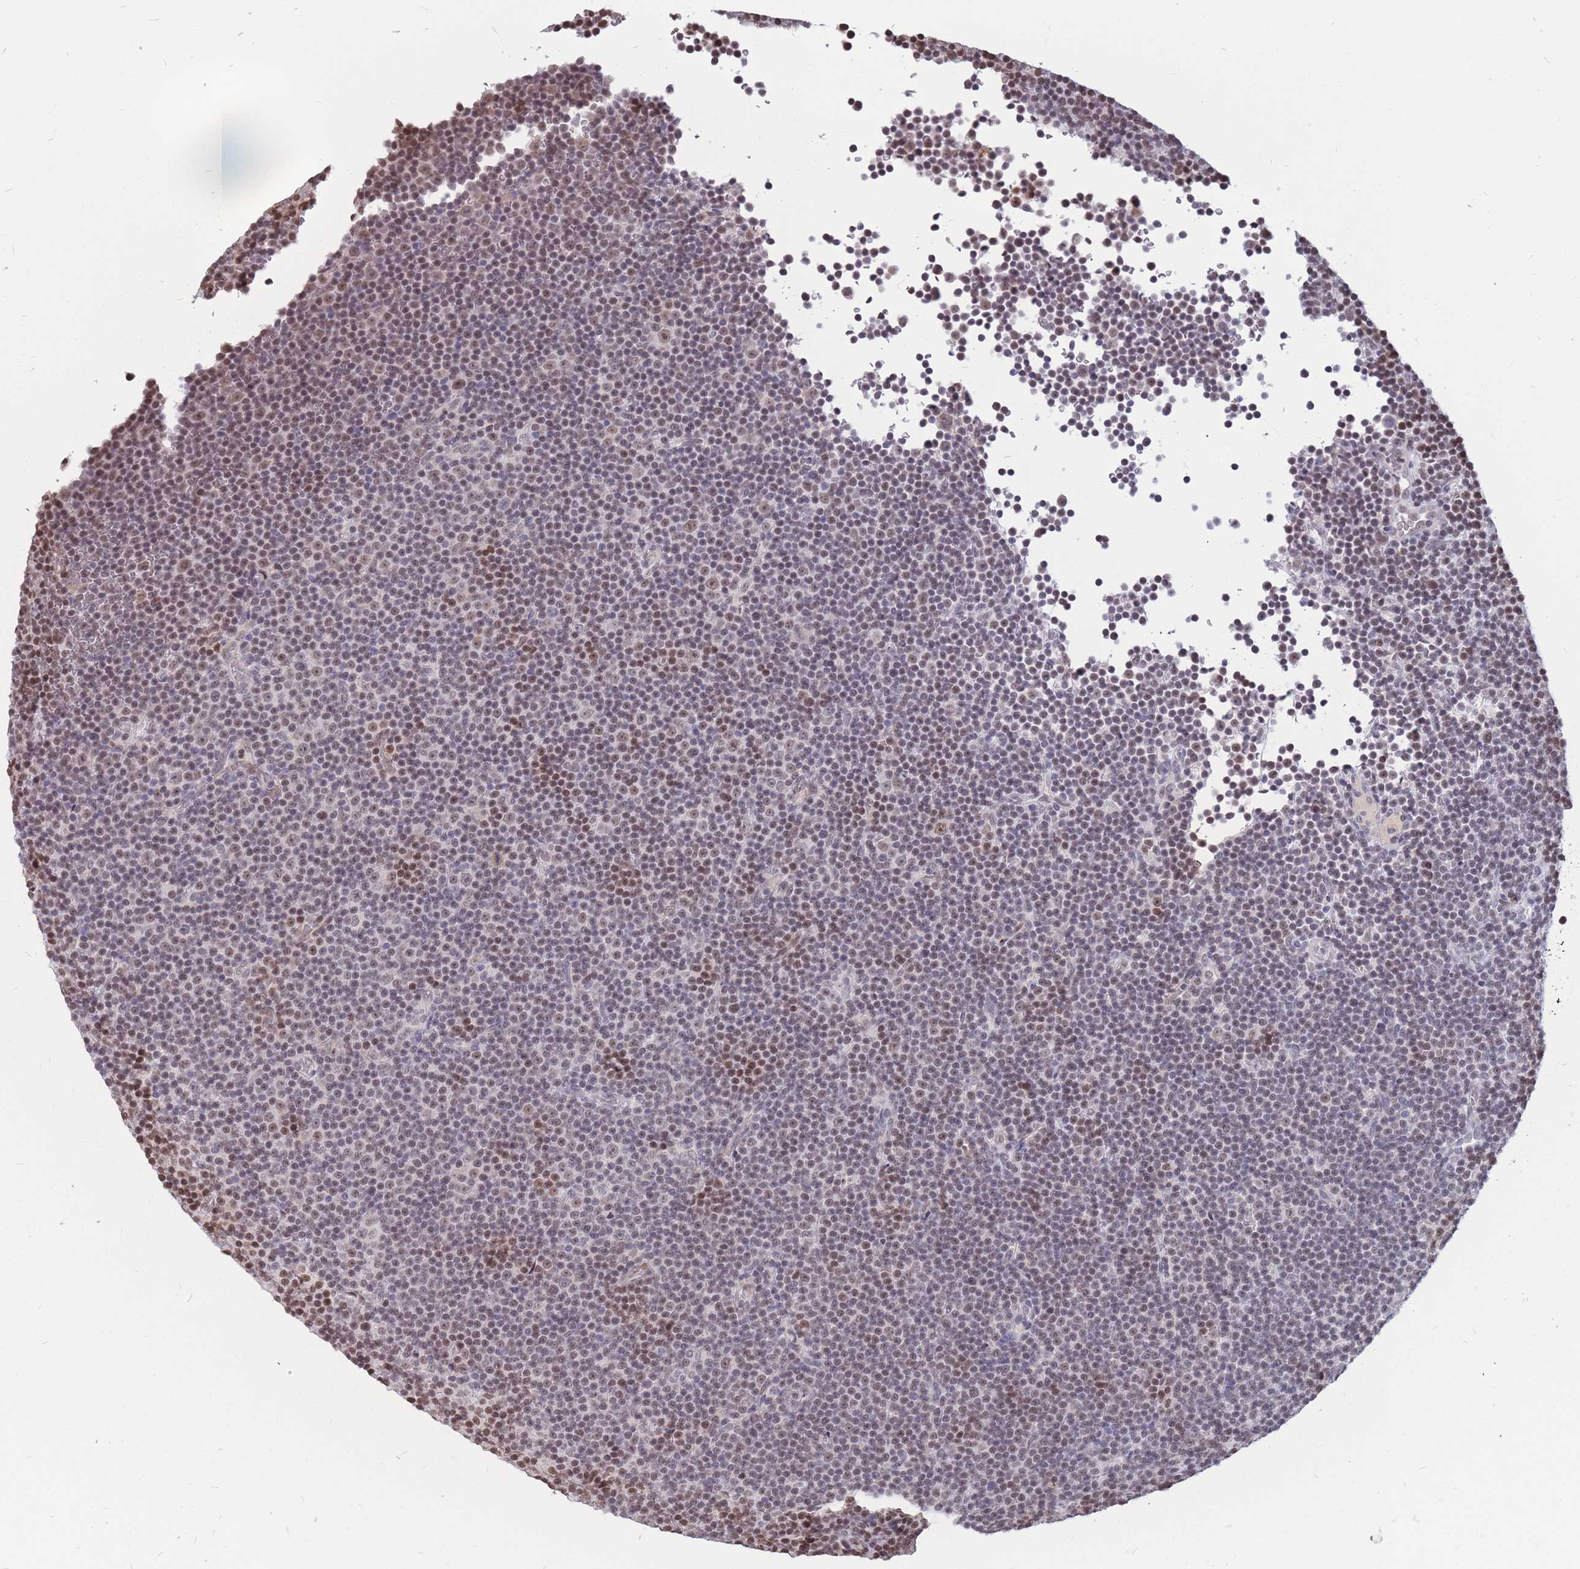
{"staining": {"intensity": "moderate", "quantity": "25%-75%", "location": "nuclear"}, "tissue": "lymphoma", "cell_type": "Tumor cells", "image_type": "cancer", "snomed": [{"axis": "morphology", "description": "Malignant lymphoma, non-Hodgkin's type, Low grade"}, {"axis": "topography", "description": "Lymph node"}], "caption": "A medium amount of moderate nuclear expression is identified in about 25%-75% of tumor cells in malignant lymphoma, non-Hodgkin's type (low-grade) tissue.", "gene": "ADD2", "patient": {"sex": "female", "age": 67}}